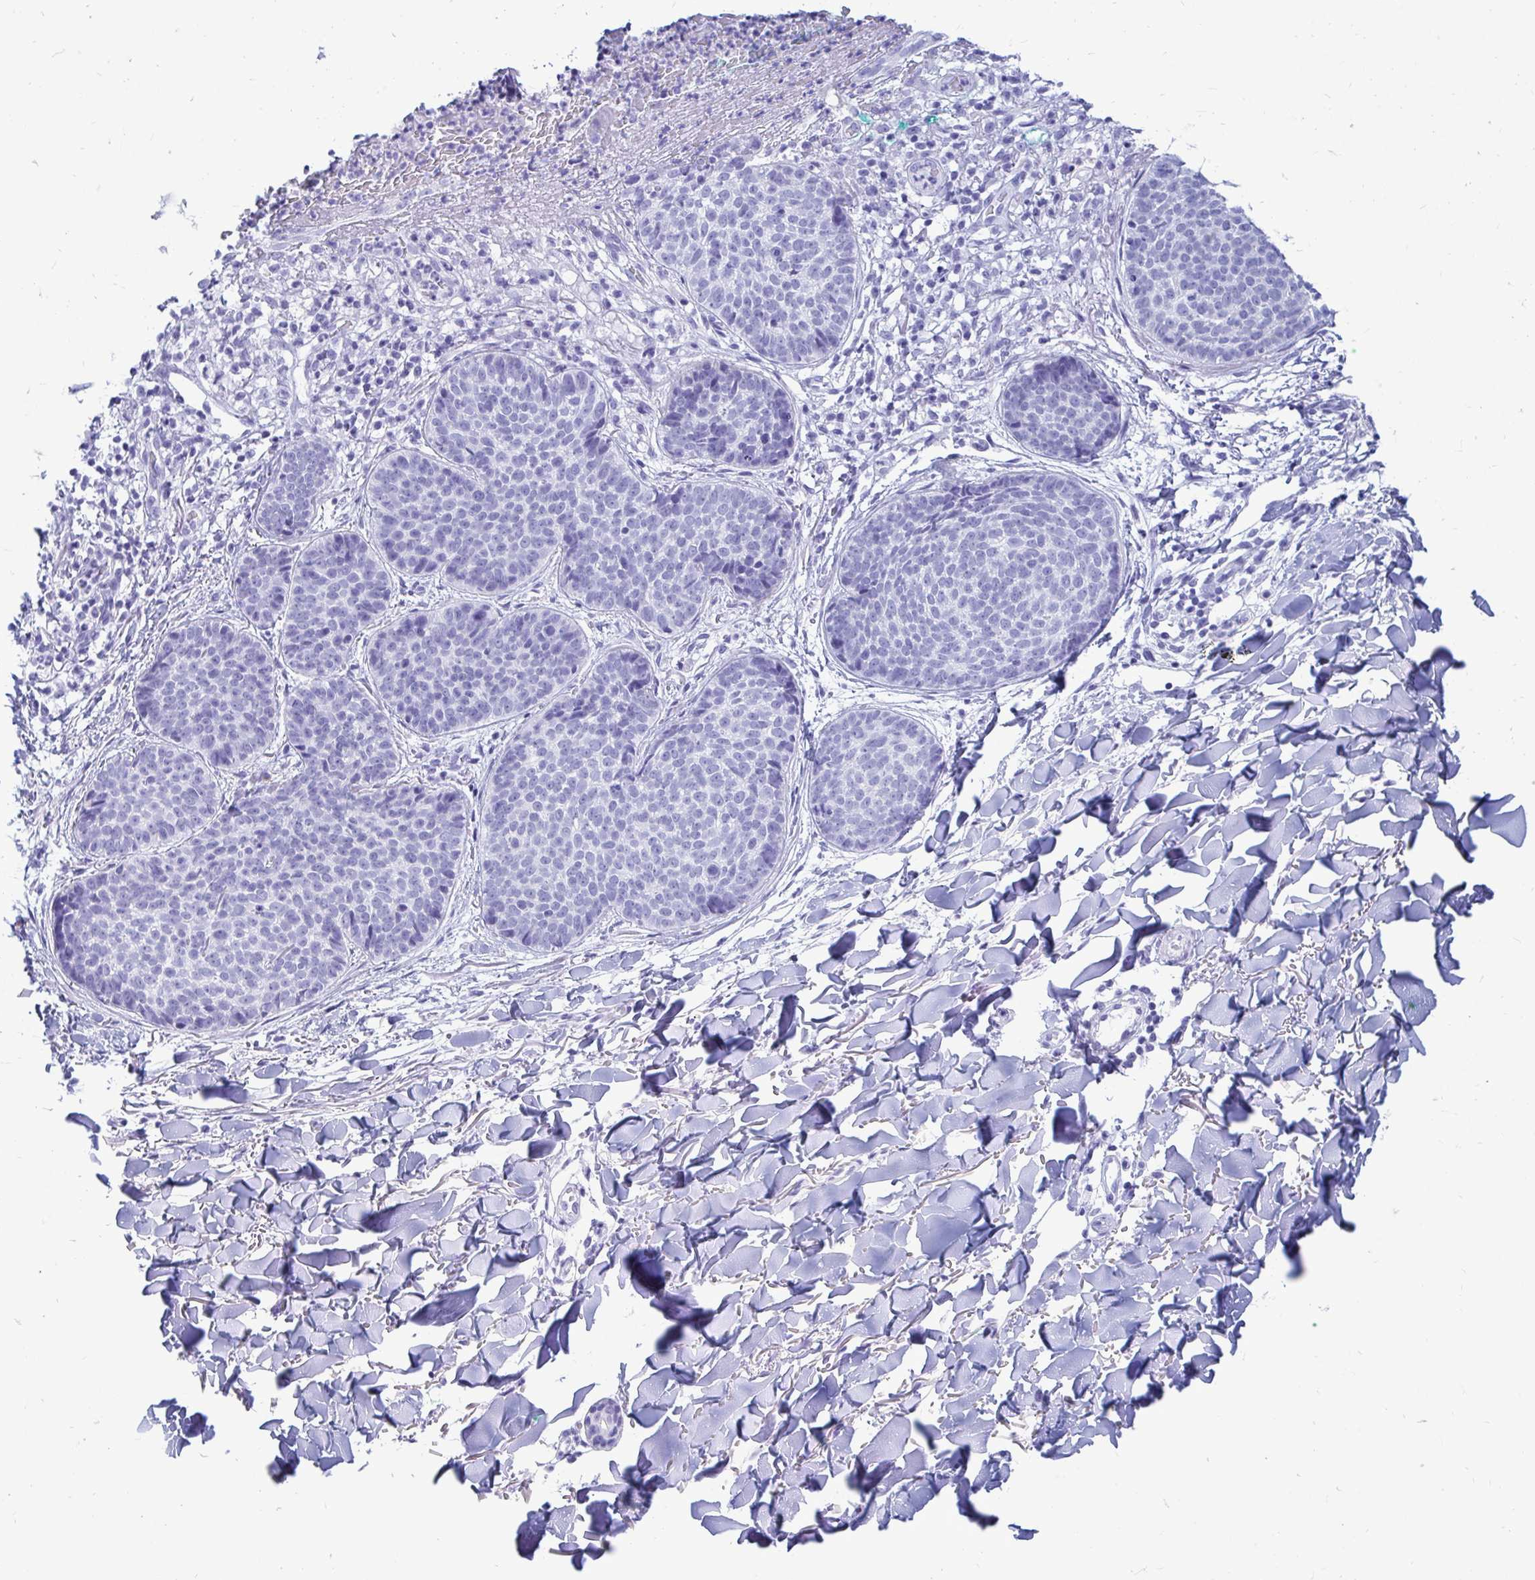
{"staining": {"intensity": "negative", "quantity": "none", "location": "none"}, "tissue": "skin cancer", "cell_type": "Tumor cells", "image_type": "cancer", "snomed": [{"axis": "morphology", "description": "Basal cell carcinoma"}, {"axis": "topography", "description": "Skin"}, {"axis": "topography", "description": "Skin of neck"}, {"axis": "topography", "description": "Skin of shoulder"}, {"axis": "topography", "description": "Skin of back"}], "caption": "Immunohistochemistry micrograph of neoplastic tissue: skin cancer stained with DAB displays no significant protein positivity in tumor cells.", "gene": "OR10R2", "patient": {"sex": "male", "age": 80}}